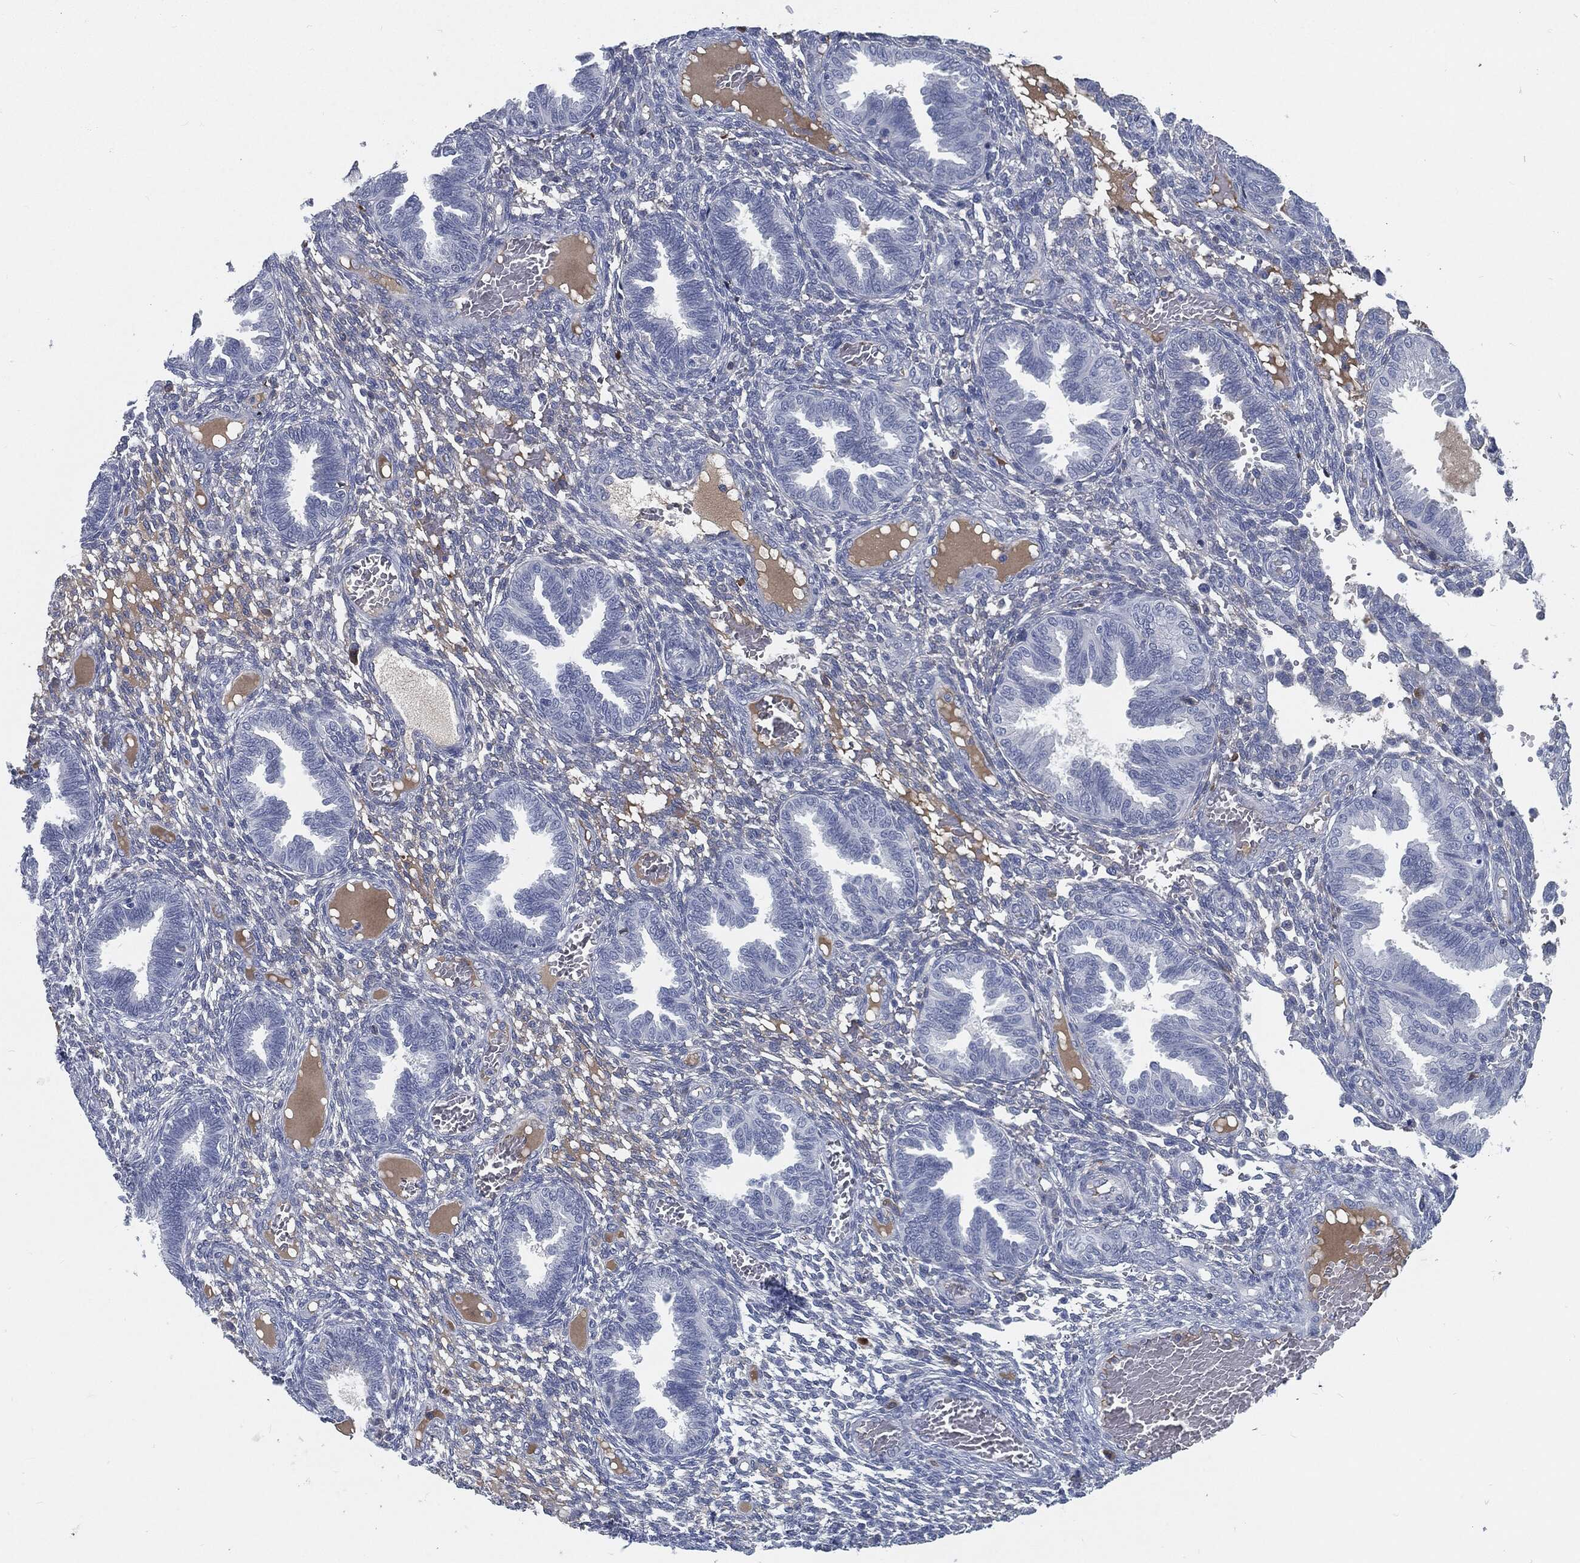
{"staining": {"intensity": "negative", "quantity": "none", "location": "none"}, "tissue": "endometrium", "cell_type": "Cells in endometrial stroma", "image_type": "normal", "snomed": [{"axis": "morphology", "description": "Normal tissue, NOS"}, {"axis": "topography", "description": "Endometrium"}], "caption": "Cells in endometrial stroma are negative for protein expression in normal human endometrium. (Brightfield microscopy of DAB immunohistochemistry at high magnification).", "gene": "MST1", "patient": {"sex": "female", "age": 42}}